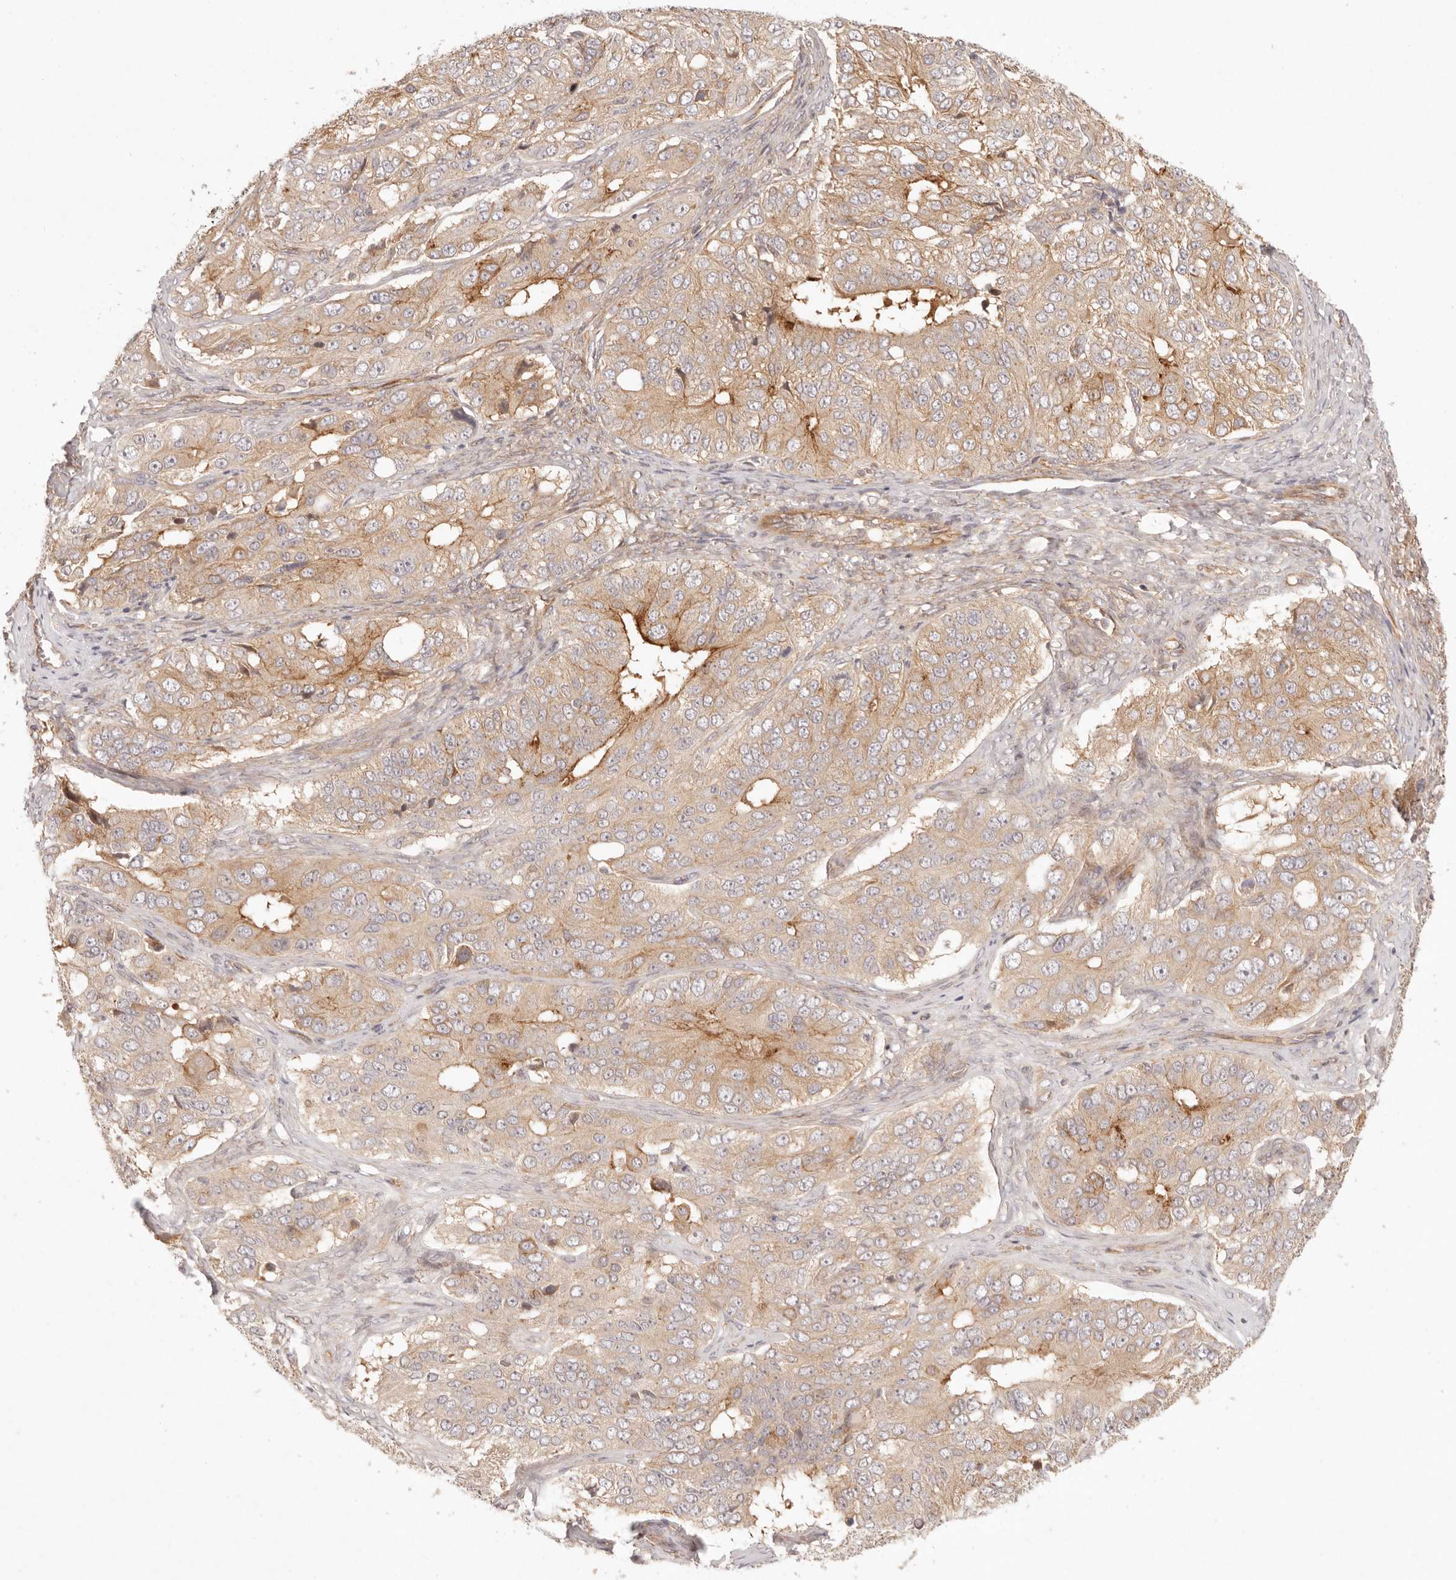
{"staining": {"intensity": "moderate", "quantity": "25%-75%", "location": "cytoplasmic/membranous"}, "tissue": "ovarian cancer", "cell_type": "Tumor cells", "image_type": "cancer", "snomed": [{"axis": "morphology", "description": "Carcinoma, endometroid"}, {"axis": "topography", "description": "Ovary"}], "caption": "Immunohistochemistry (IHC) of human ovarian cancer (endometroid carcinoma) reveals medium levels of moderate cytoplasmic/membranous positivity in approximately 25%-75% of tumor cells.", "gene": "PPP1R3B", "patient": {"sex": "female", "age": 51}}